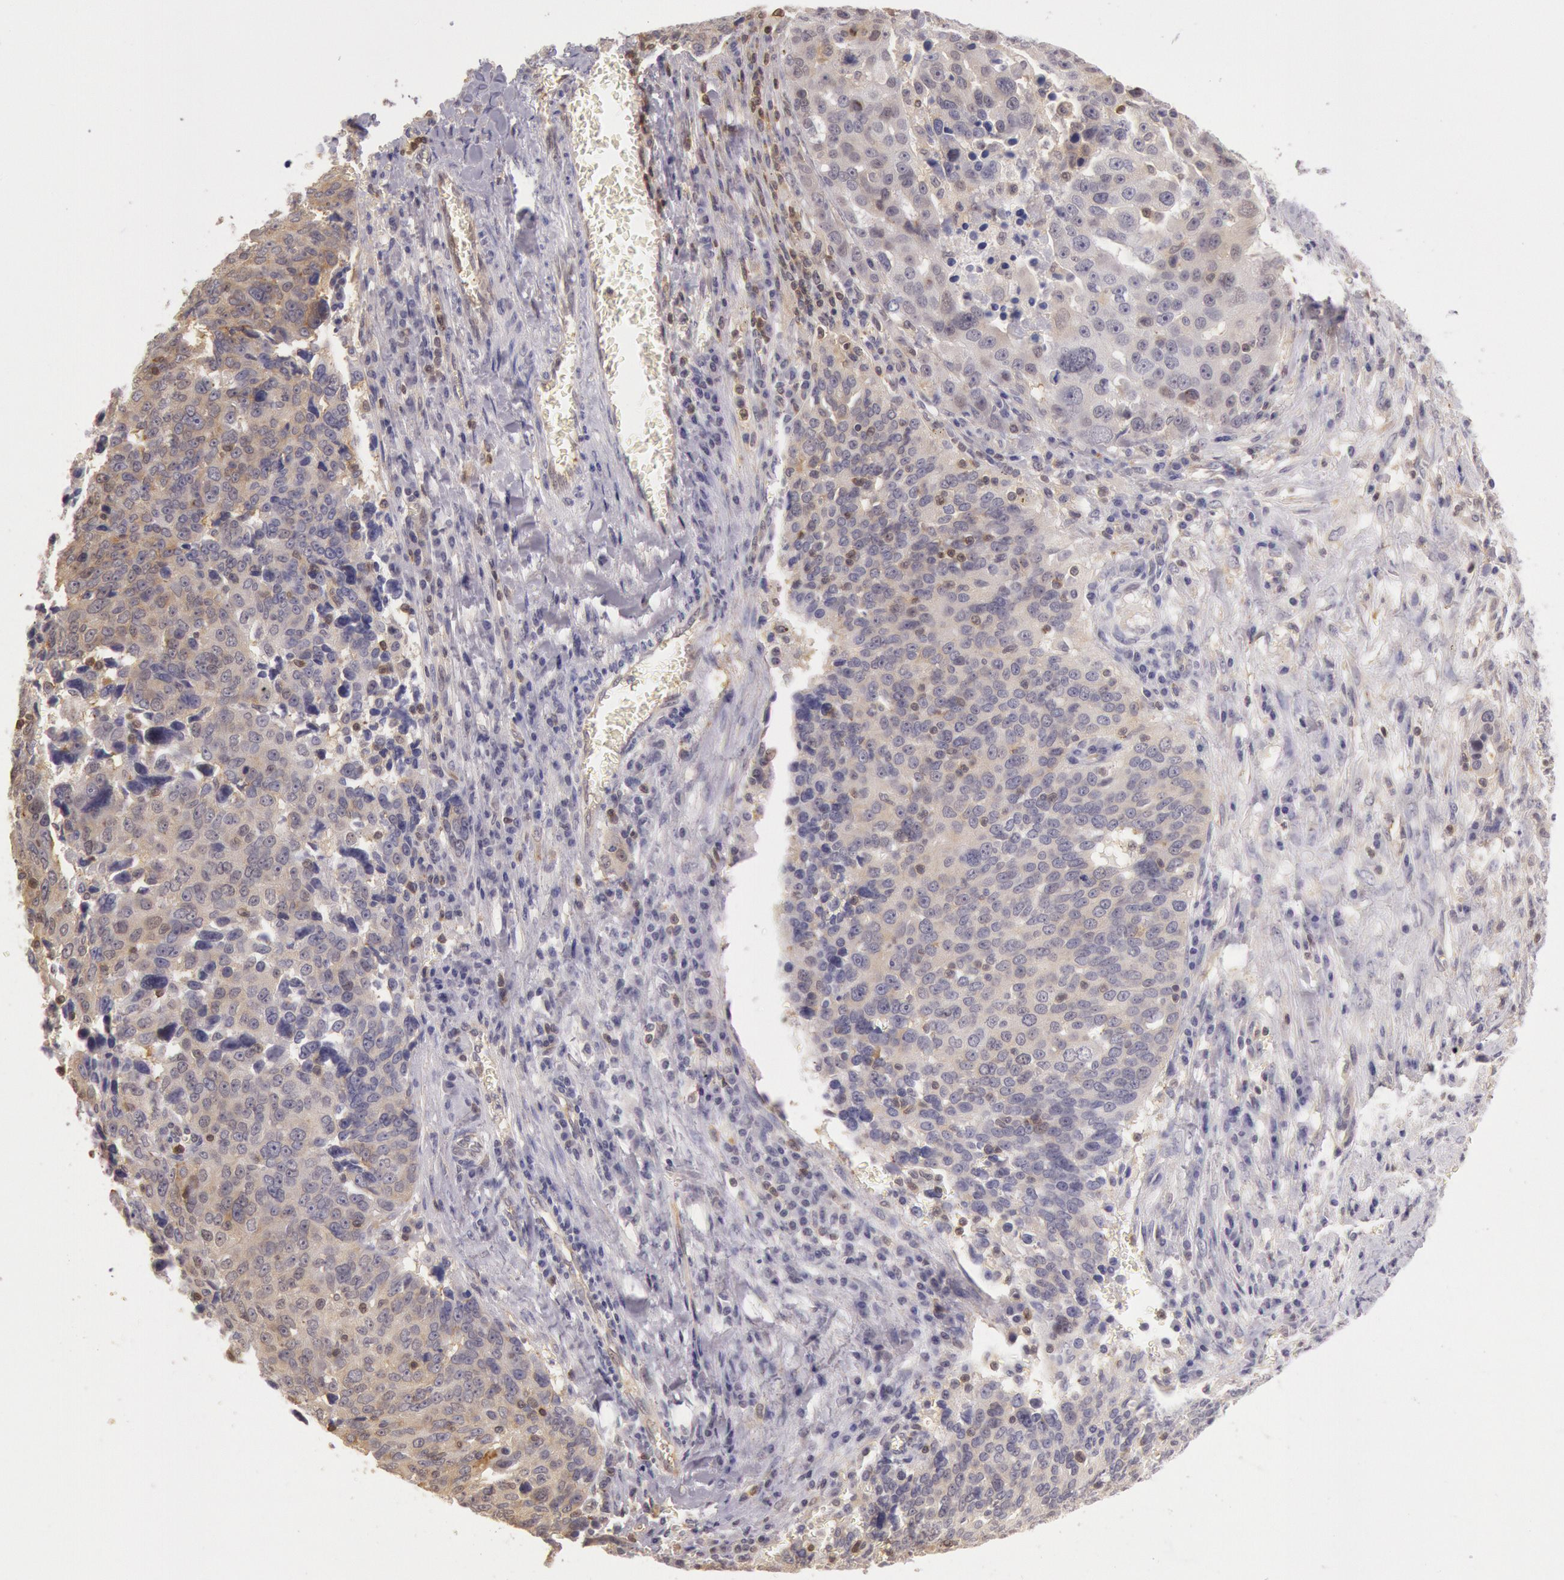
{"staining": {"intensity": "weak", "quantity": "25%-75%", "location": "cytoplasmic/membranous"}, "tissue": "ovarian cancer", "cell_type": "Tumor cells", "image_type": "cancer", "snomed": [{"axis": "morphology", "description": "Carcinoma, endometroid"}, {"axis": "topography", "description": "Ovary"}], "caption": "A high-resolution image shows immunohistochemistry (IHC) staining of ovarian endometroid carcinoma, which displays weak cytoplasmic/membranous staining in about 25%-75% of tumor cells.", "gene": "HIF1A", "patient": {"sex": "female", "age": 75}}